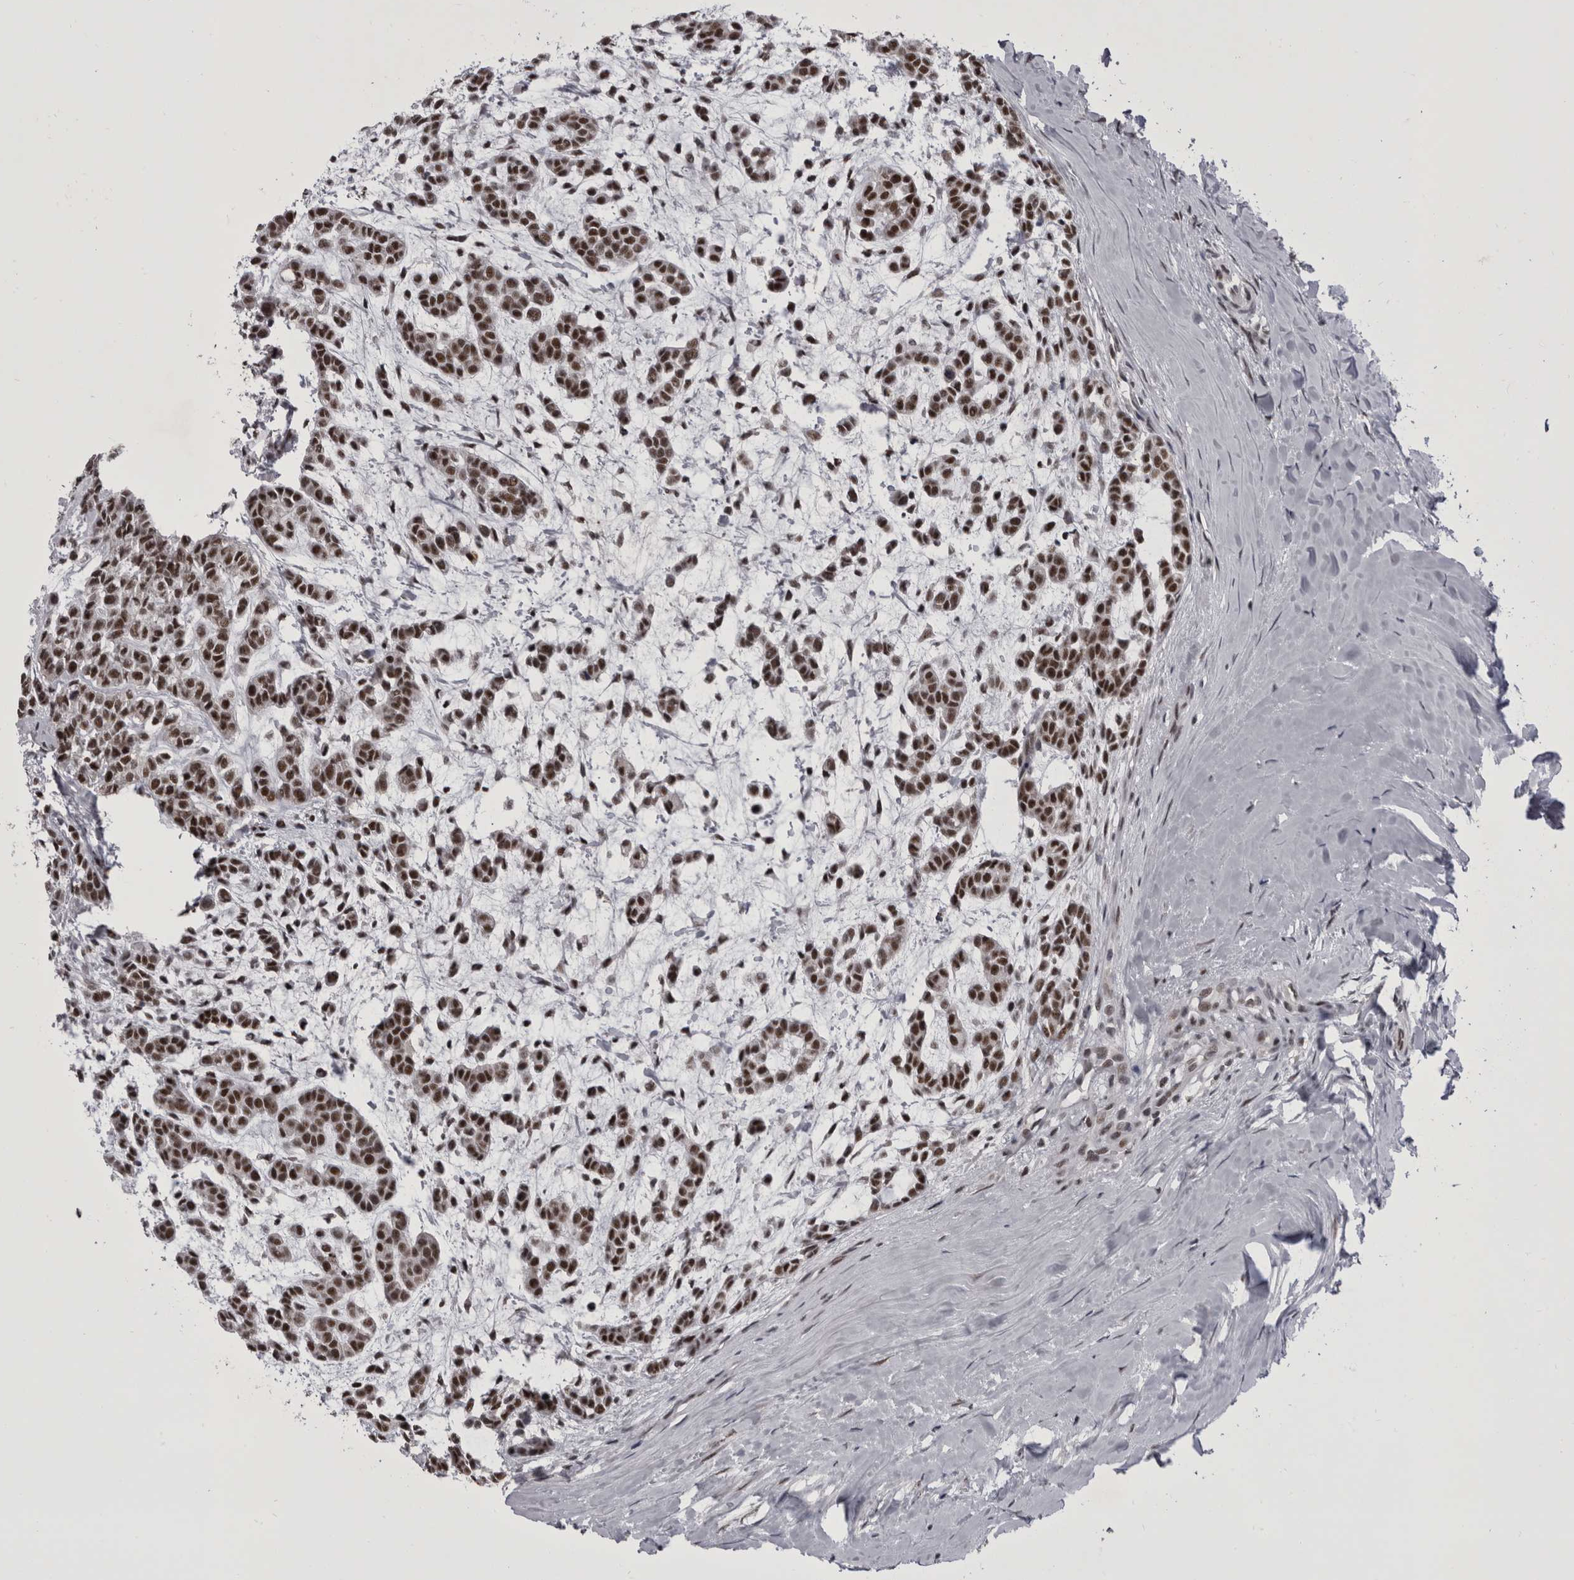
{"staining": {"intensity": "moderate", "quantity": ">75%", "location": "nuclear"}, "tissue": "head and neck cancer", "cell_type": "Tumor cells", "image_type": "cancer", "snomed": [{"axis": "morphology", "description": "Adenocarcinoma, NOS"}, {"axis": "morphology", "description": "Adenoma, NOS"}, {"axis": "topography", "description": "Head-Neck"}], "caption": "Moderate nuclear positivity for a protein is identified in approximately >75% of tumor cells of adenoma (head and neck) using IHC.", "gene": "PRPF3", "patient": {"sex": "female", "age": 55}}